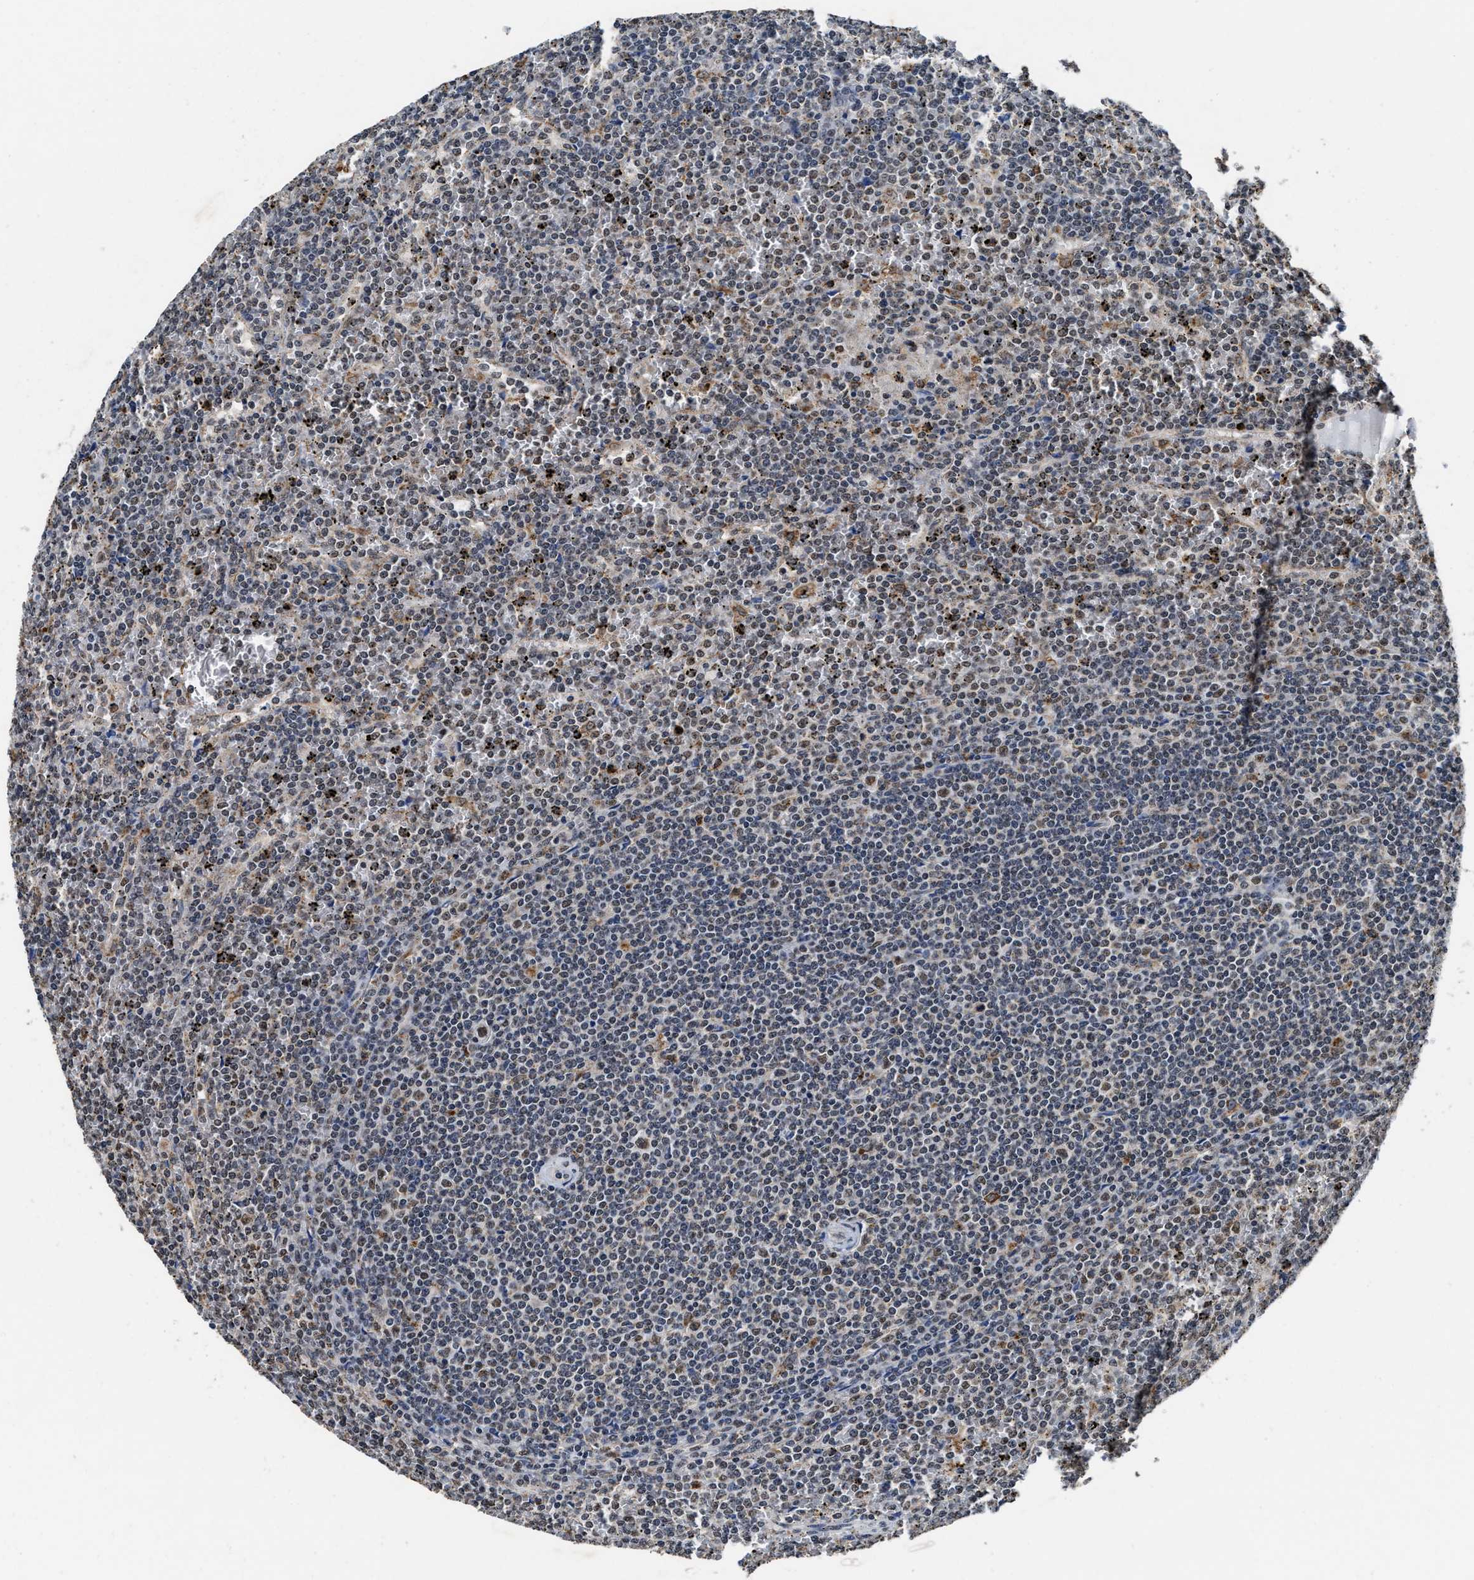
{"staining": {"intensity": "weak", "quantity": "25%-75%", "location": "nuclear"}, "tissue": "lymphoma", "cell_type": "Tumor cells", "image_type": "cancer", "snomed": [{"axis": "morphology", "description": "Malignant lymphoma, non-Hodgkin's type, Low grade"}, {"axis": "topography", "description": "Spleen"}], "caption": "Immunohistochemistry photomicrograph of low-grade malignant lymphoma, non-Hodgkin's type stained for a protein (brown), which shows low levels of weak nuclear positivity in approximately 25%-75% of tumor cells.", "gene": "ACOX1", "patient": {"sex": "female", "age": 19}}